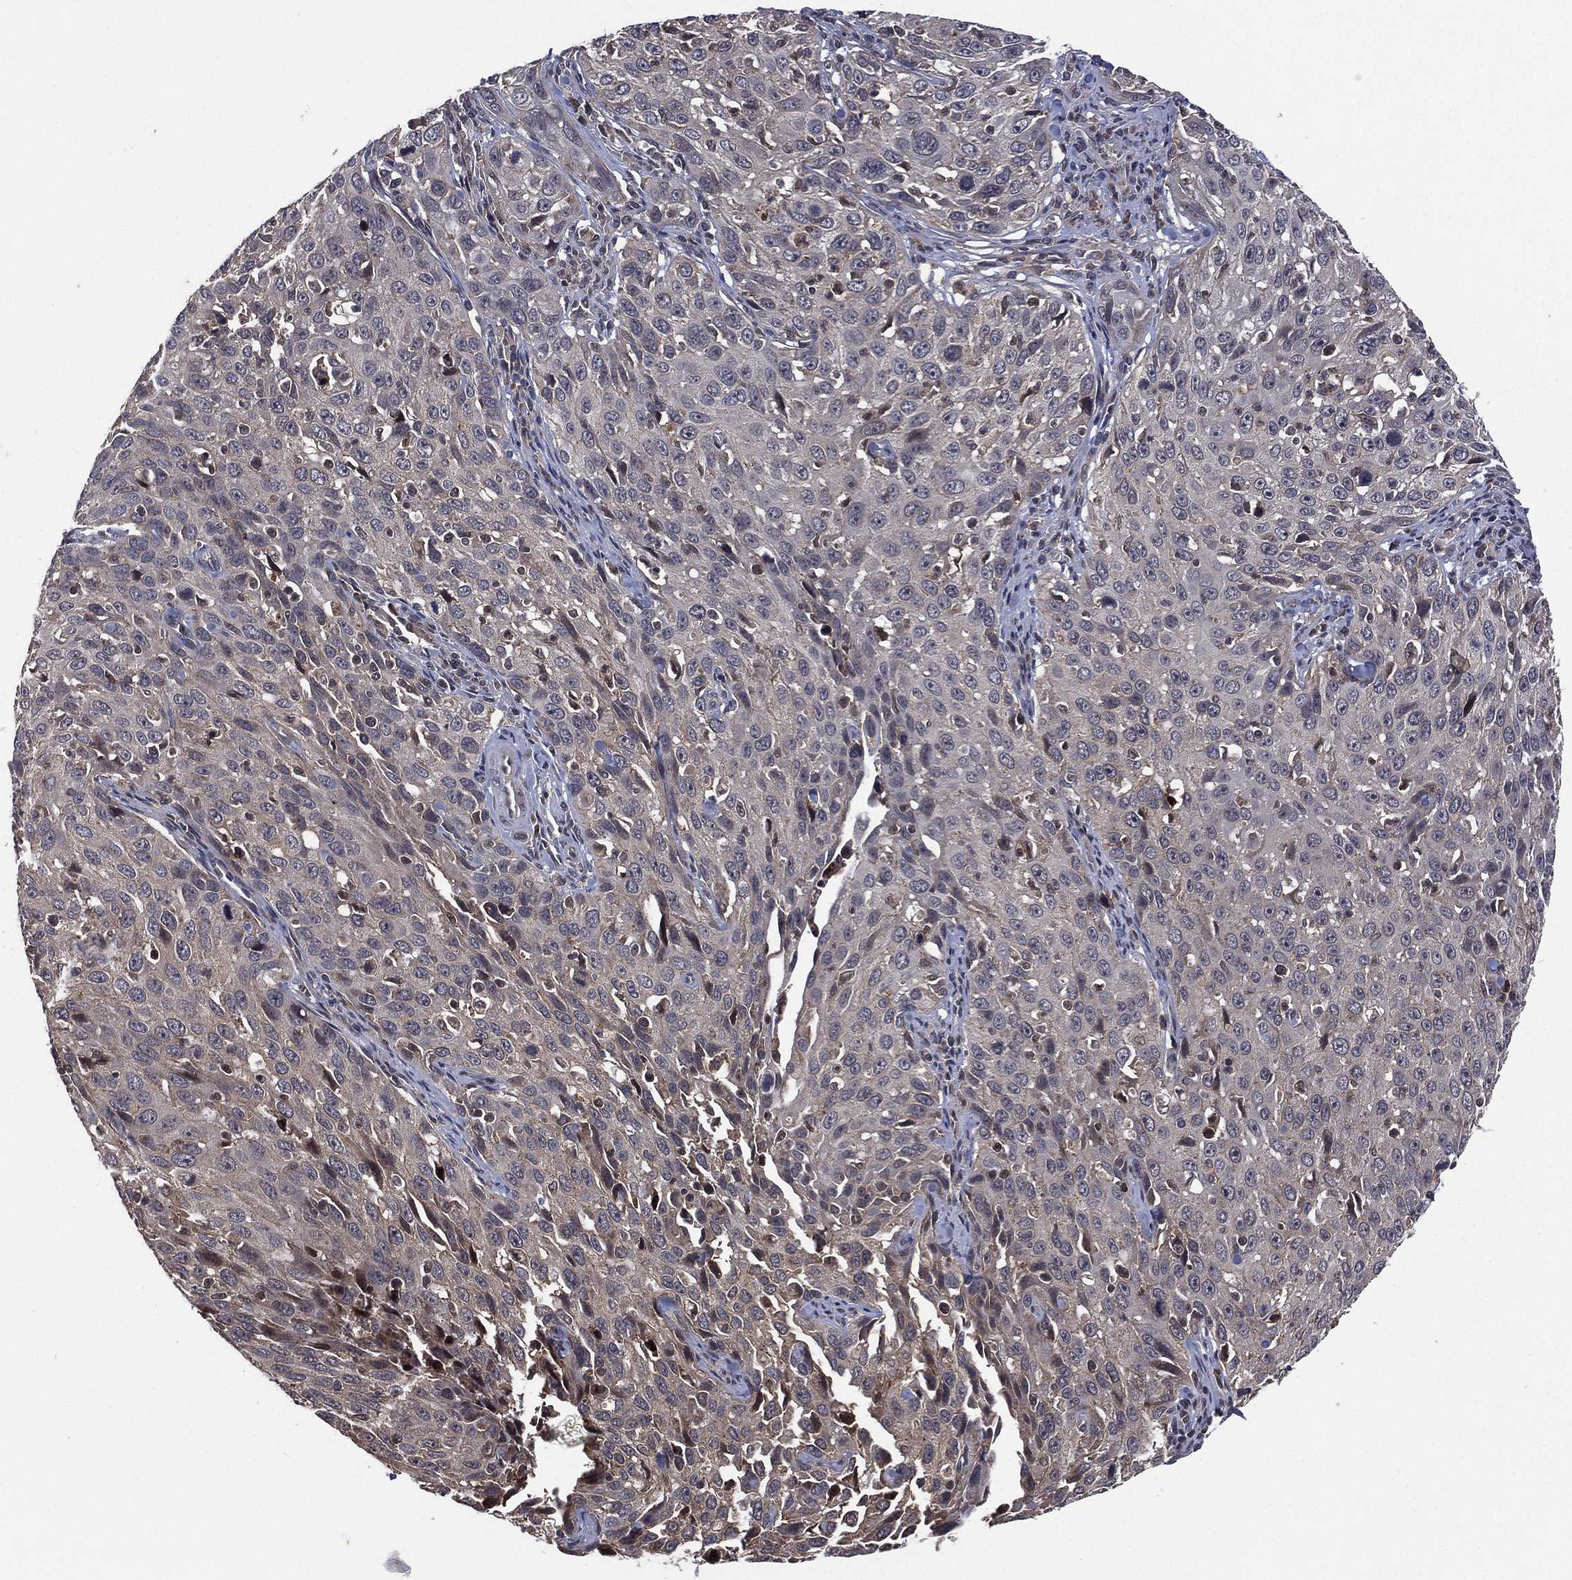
{"staining": {"intensity": "negative", "quantity": "none", "location": "none"}, "tissue": "cervical cancer", "cell_type": "Tumor cells", "image_type": "cancer", "snomed": [{"axis": "morphology", "description": "Squamous cell carcinoma, NOS"}, {"axis": "topography", "description": "Cervix"}], "caption": "IHC of human cervical squamous cell carcinoma shows no staining in tumor cells.", "gene": "ATG4B", "patient": {"sex": "female", "age": 26}}